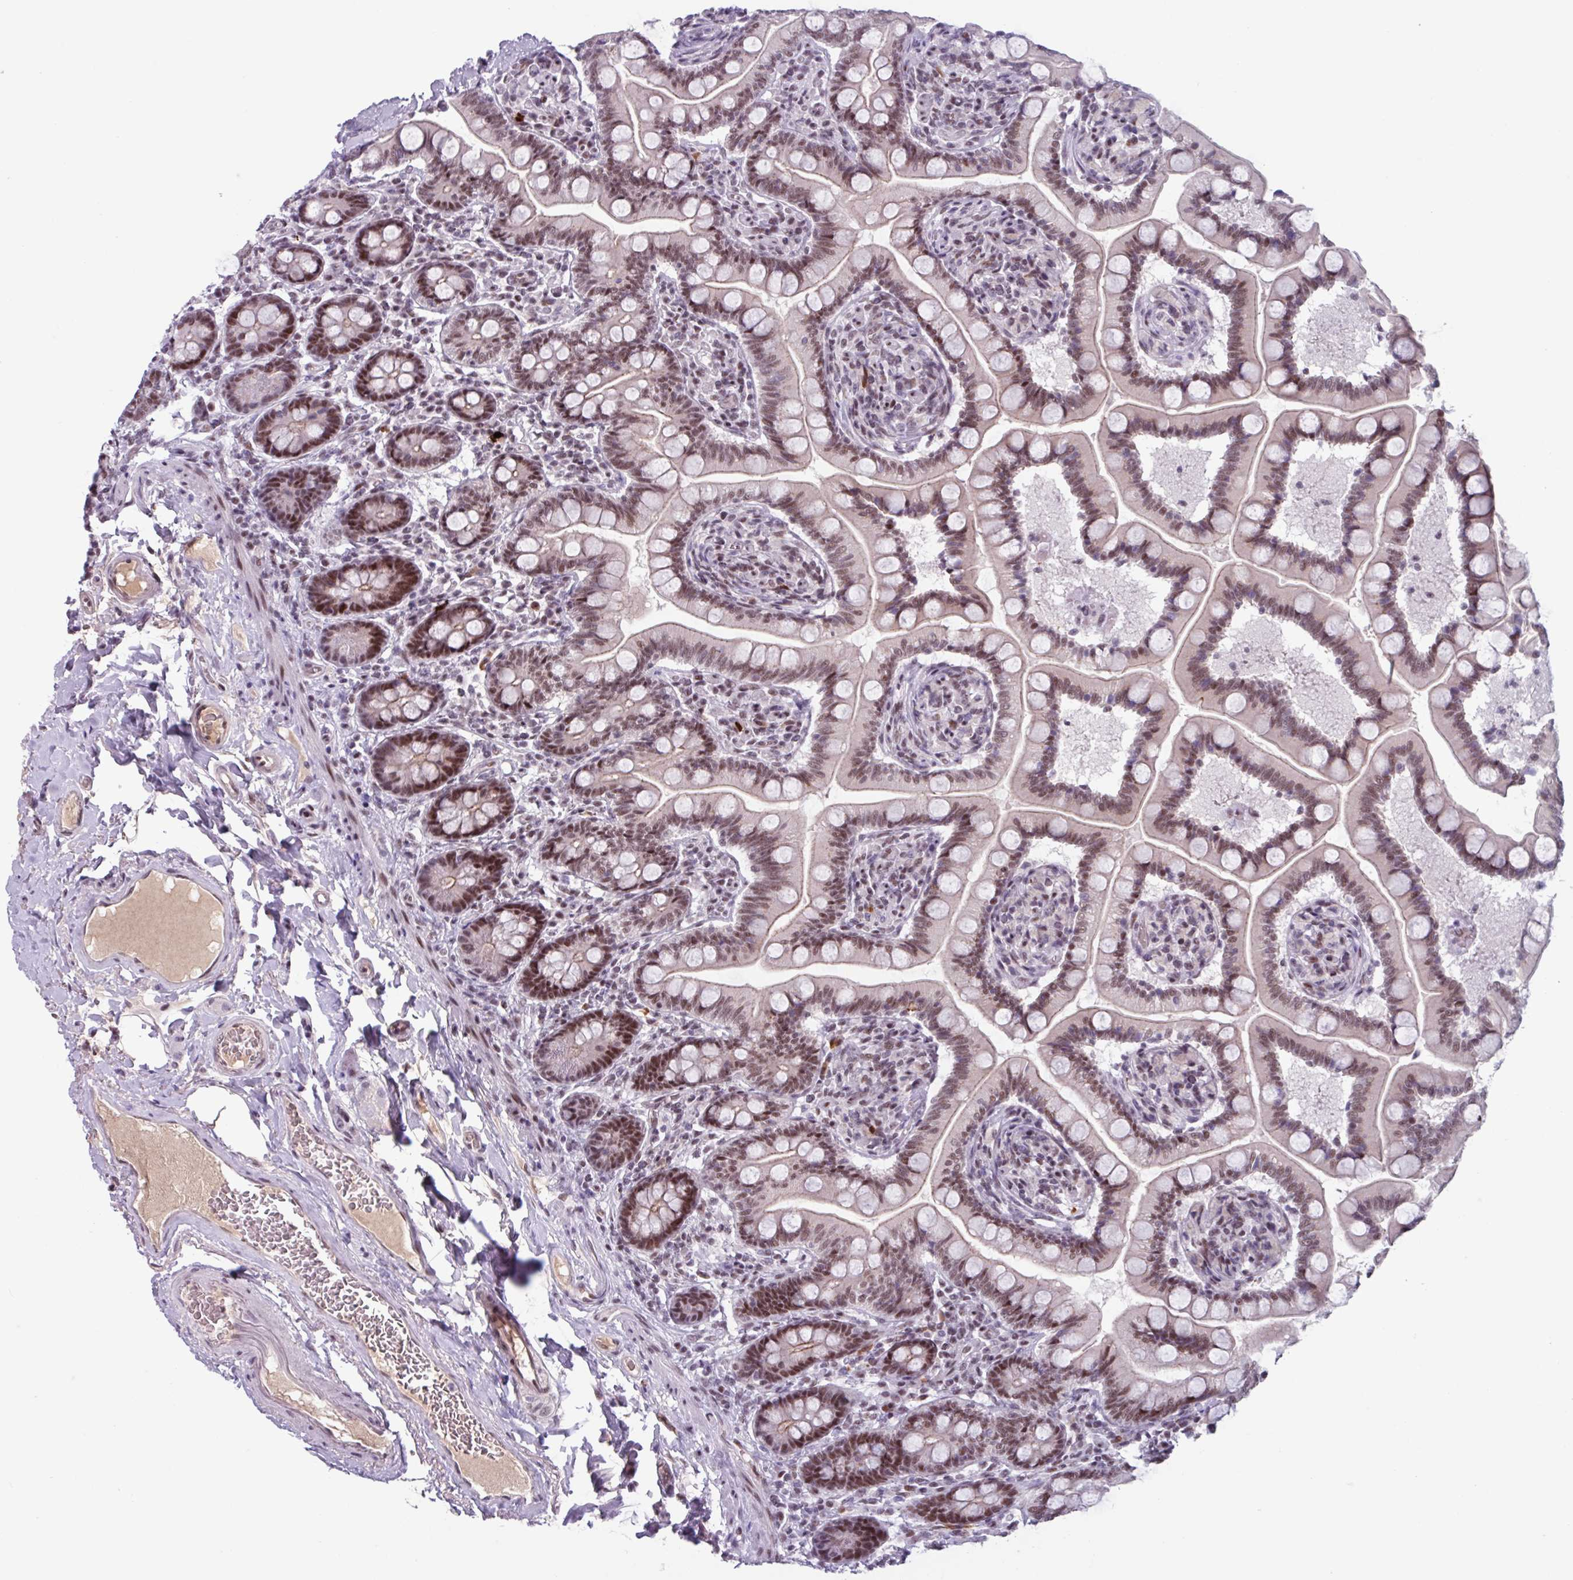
{"staining": {"intensity": "moderate", "quantity": ">75%", "location": "nuclear"}, "tissue": "small intestine", "cell_type": "Glandular cells", "image_type": "normal", "snomed": [{"axis": "morphology", "description": "Normal tissue, NOS"}, {"axis": "topography", "description": "Small intestine"}], "caption": "Immunohistochemical staining of normal human small intestine exhibits >75% levels of moderate nuclear protein positivity in about >75% of glandular cells. (brown staining indicates protein expression, while blue staining denotes nuclei).", "gene": "ZNF575", "patient": {"sex": "female", "age": 64}}